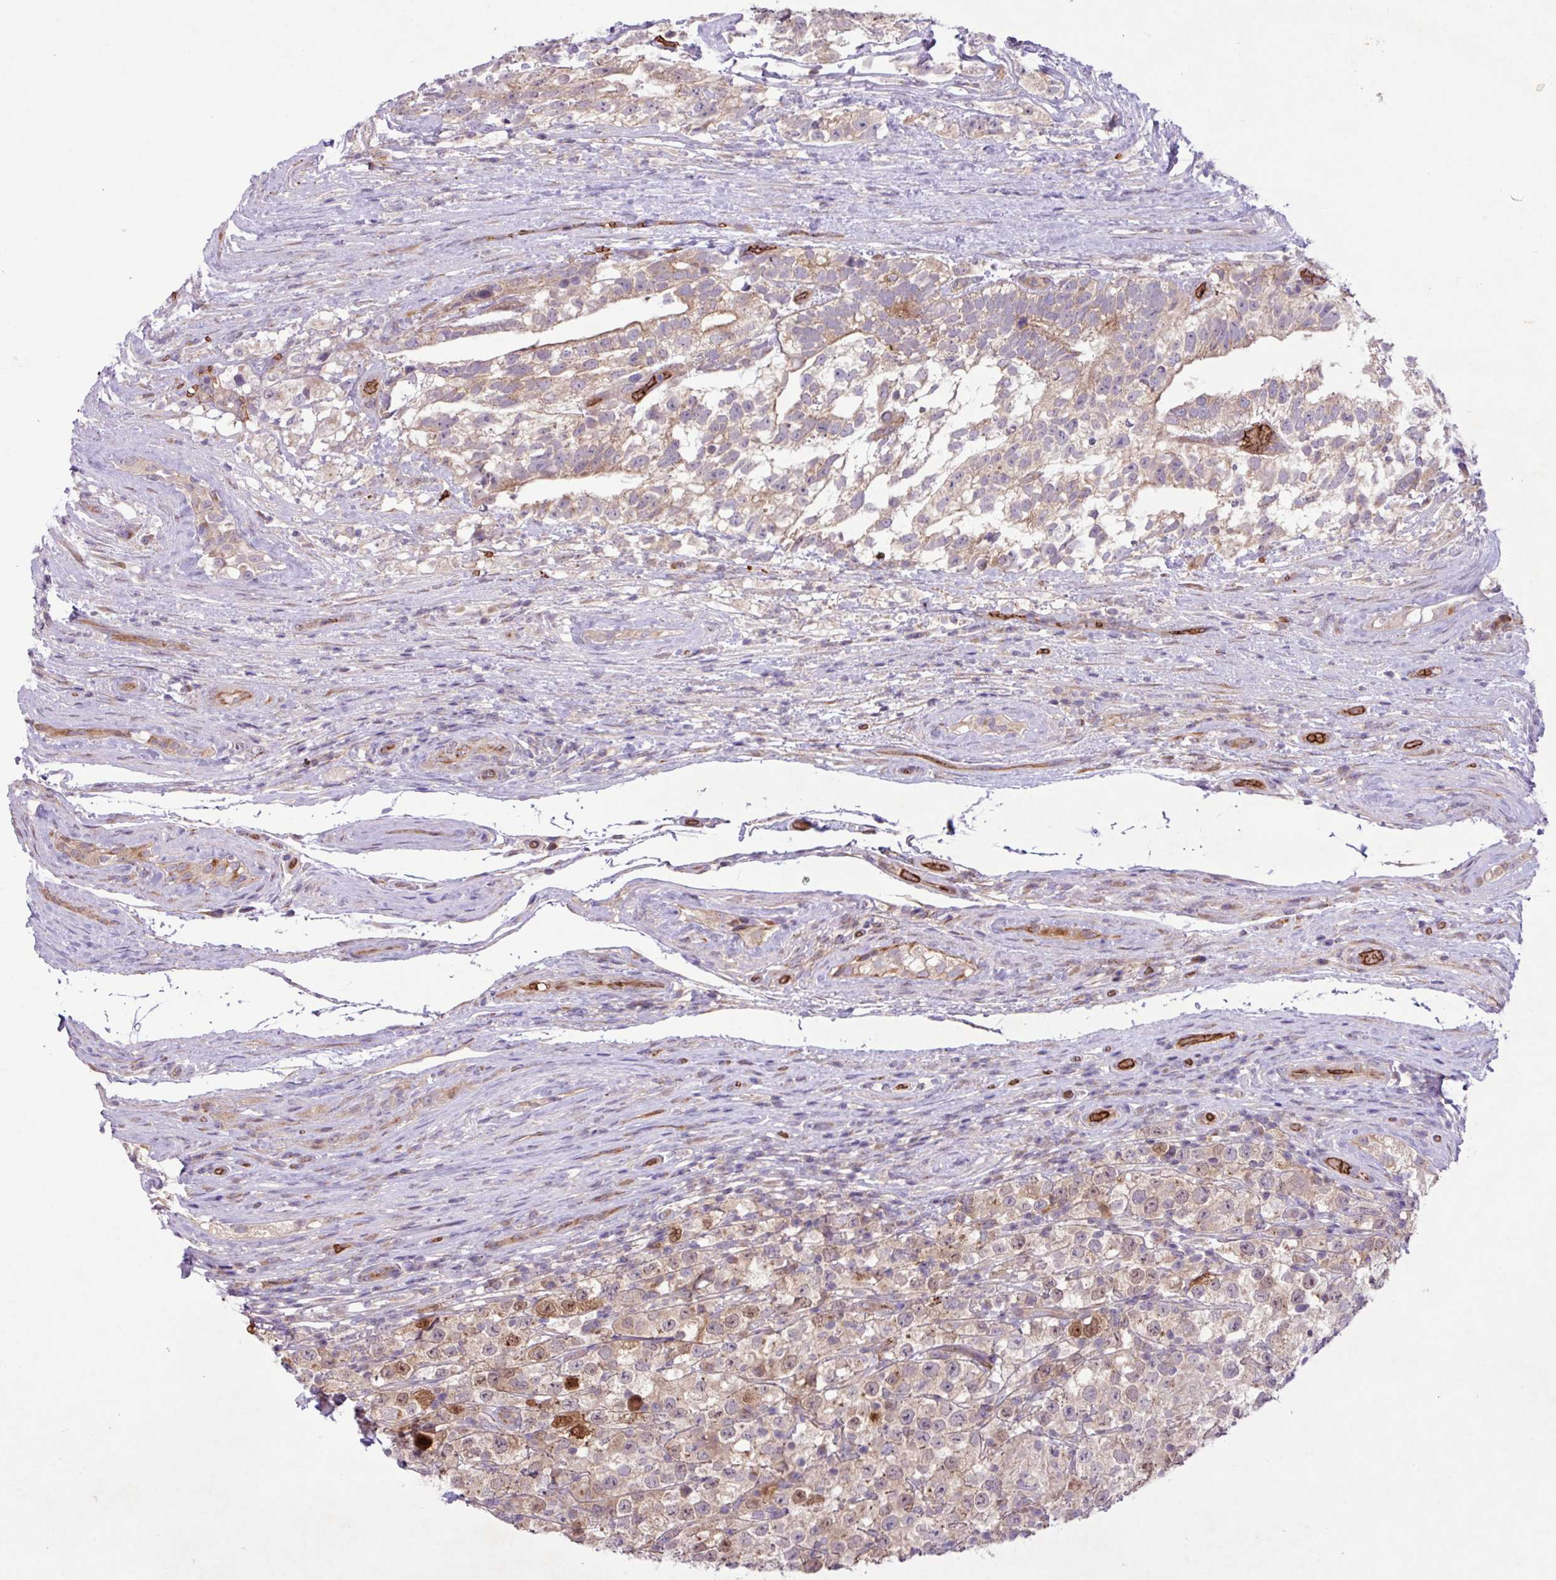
{"staining": {"intensity": "weak", "quantity": ">75%", "location": "cytoplasmic/membranous"}, "tissue": "testis cancer", "cell_type": "Tumor cells", "image_type": "cancer", "snomed": [{"axis": "morphology", "description": "Seminoma, NOS"}, {"axis": "morphology", "description": "Carcinoma, Embryonal, NOS"}, {"axis": "topography", "description": "Testis"}], "caption": "Testis cancer (embryonal carcinoma) was stained to show a protein in brown. There is low levels of weak cytoplasmic/membranous positivity in about >75% of tumor cells. The protein is shown in brown color, while the nuclei are stained blue.", "gene": "RAD21L1", "patient": {"sex": "male", "age": 41}}